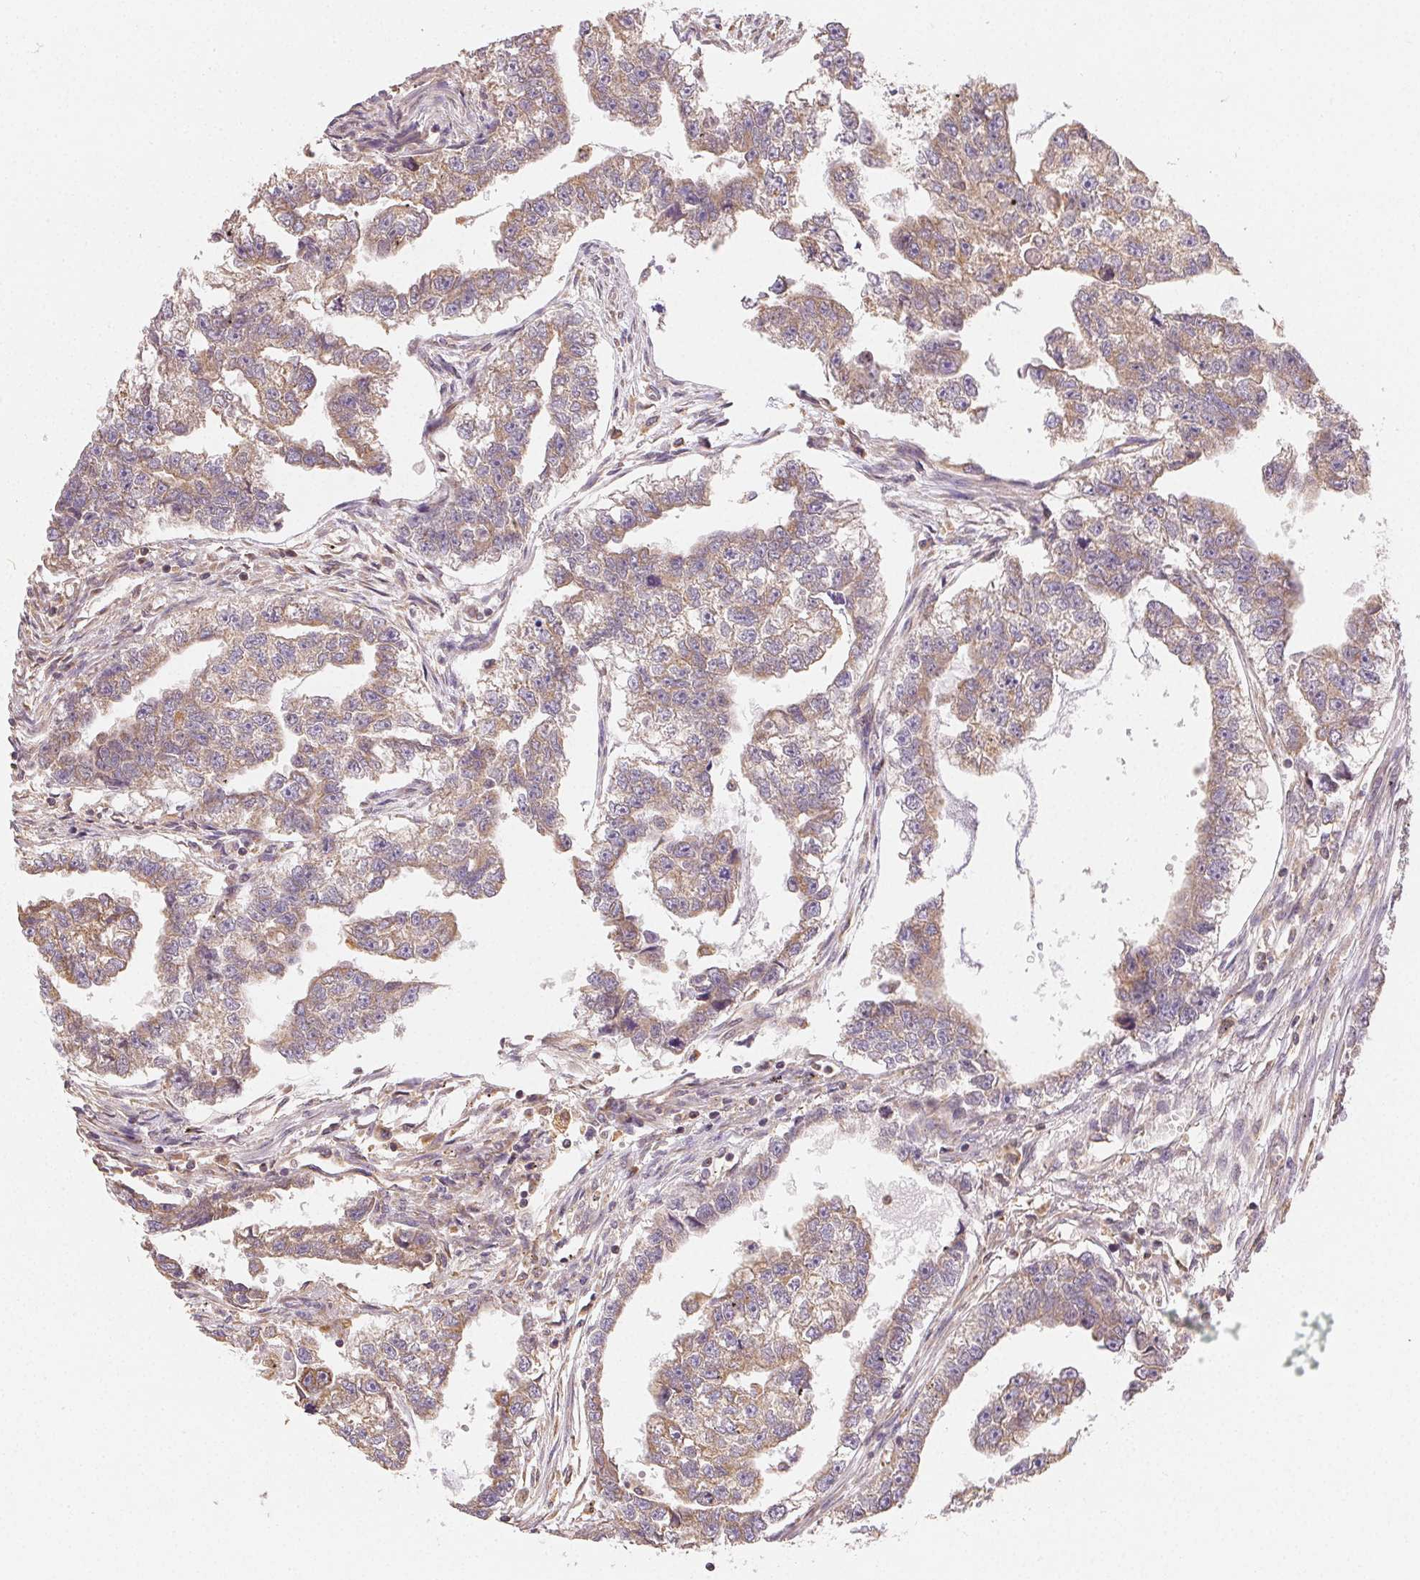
{"staining": {"intensity": "weak", "quantity": ">75%", "location": "cytoplasmic/membranous"}, "tissue": "testis cancer", "cell_type": "Tumor cells", "image_type": "cancer", "snomed": [{"axis": "morphology", "description": "Carcinoma, Embryonal, NOS"}, {"axis": "morphology", "description": "Teratoma, malignant, NOS"}, {"axis": "topography", "description": "Testis"}], "caption": "Embryonal carcinoma (testis) stained for a protein demonstrates weak cytoplasmic/membranous positivity in tumor cells. (Stains: DAB in brown, nuclei in blue, Microscopy: brightfield microscopy at high magnification).", "gene": "SEZ6L2", "patient": {"sex": "male", "age": 44}}